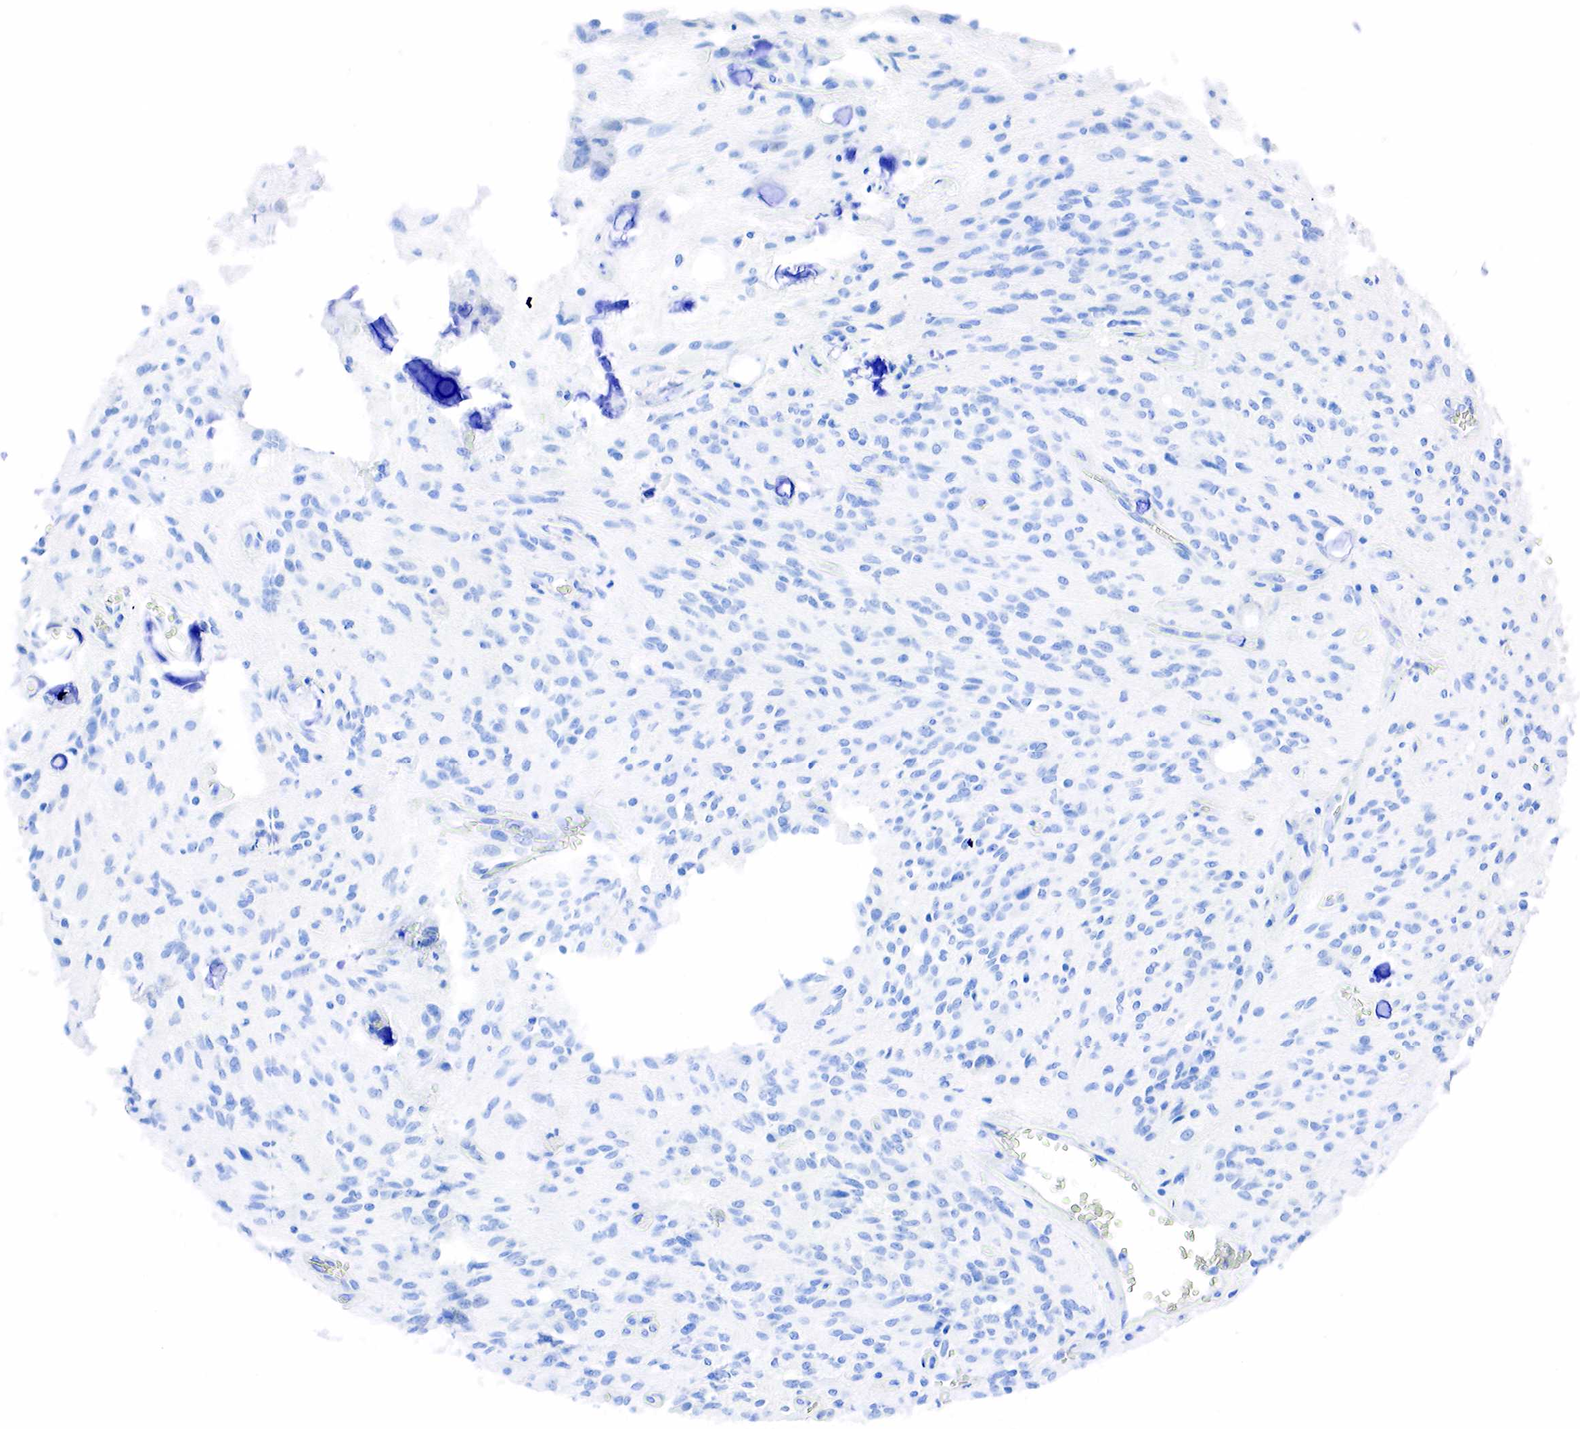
{"staining": {"intensity": "negative", "quantity": "none", "location": "none"}, "tissue": "glioma", "cell_type": "Tumor cells", "image_type": "cancer", "snomed": [{"axis": "morphology", "description": "Glioma, malignant, Low grade"}, {"axis": "topography", "description": "Brain"}], "caption": "Immunohistochemistry (IHC) photomicrograph of neoplastic tissue: low-grade glioma (malignant) stained with DAB demonstrates no significant protein staining in tumor cells.", "gene": "PTH", "patient": {"sex": "female", "age": 15}}